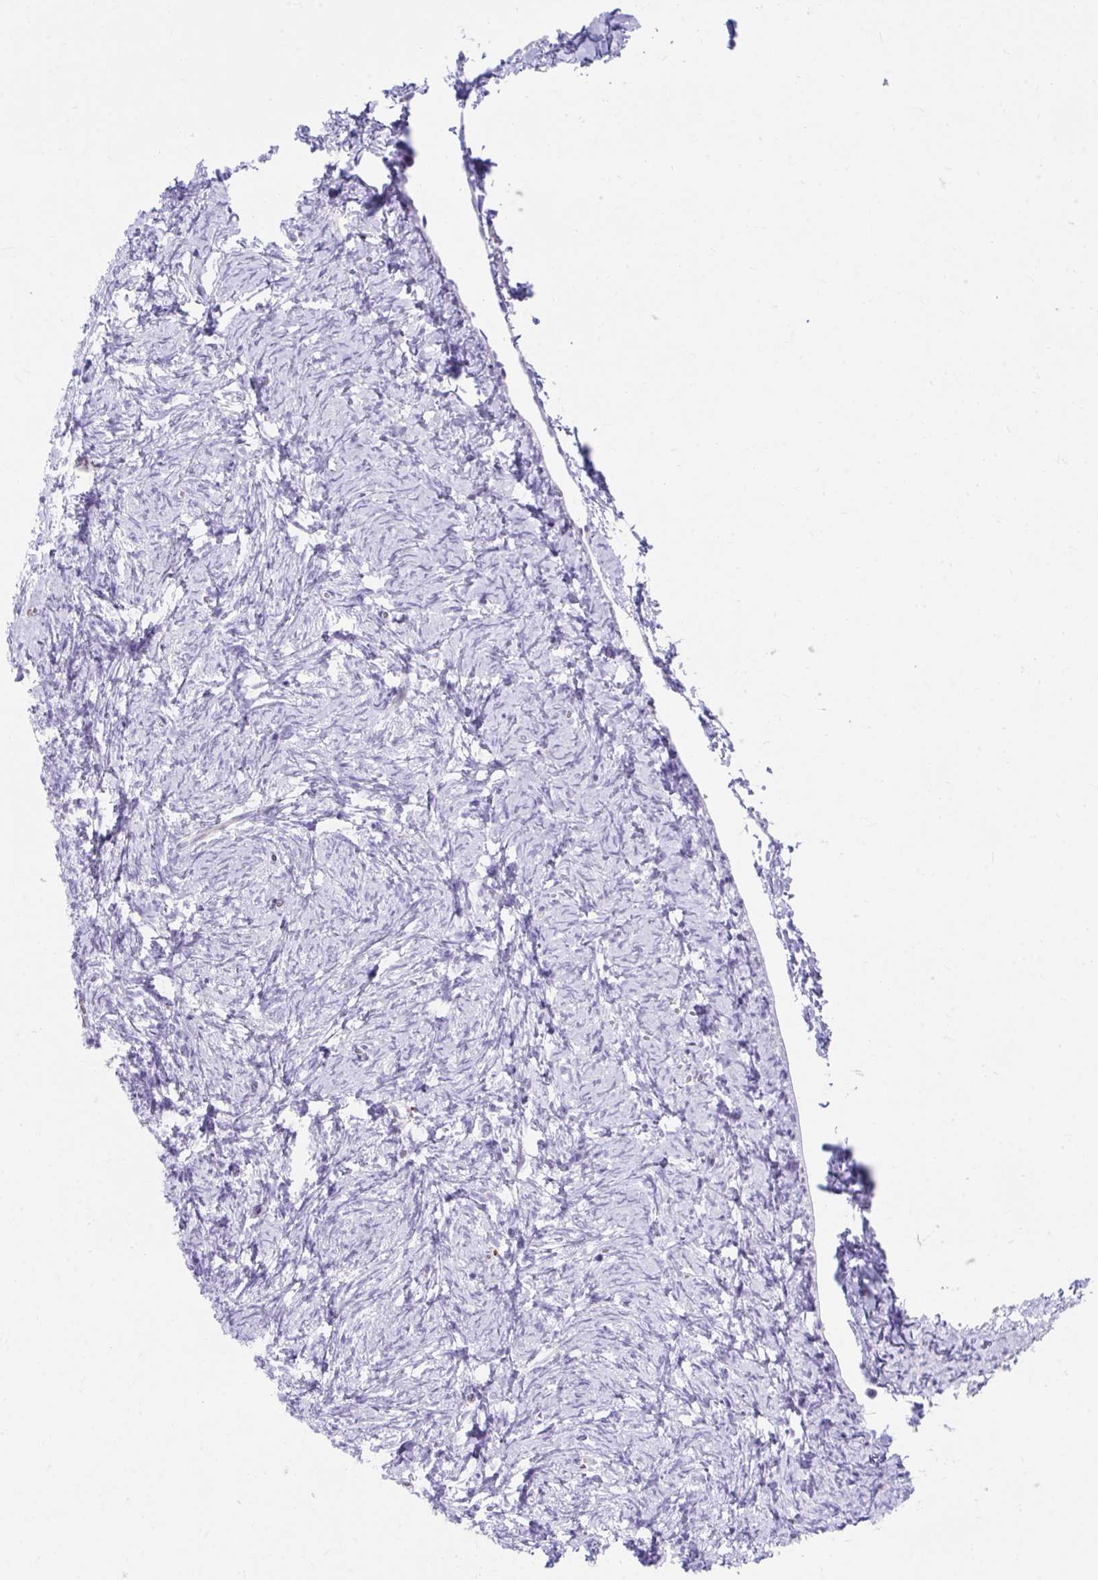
{"staining": {"intensity": "negative", "quantity": "none", "location": "none"}, "tissue": "ovary", "cell_type": "Follicle cells", "image_type": "normal", "snomed": [{"axis": "morphology", "description": "Normal tissue, NOS"}, {"axis": "topography", "description": "Ovary"}], "caption": "The micrograph reveals no staining of follicle cells in unremarkable ovary.", "gene": "CSTB", "patient": {"sex": "female", "age": 41}}